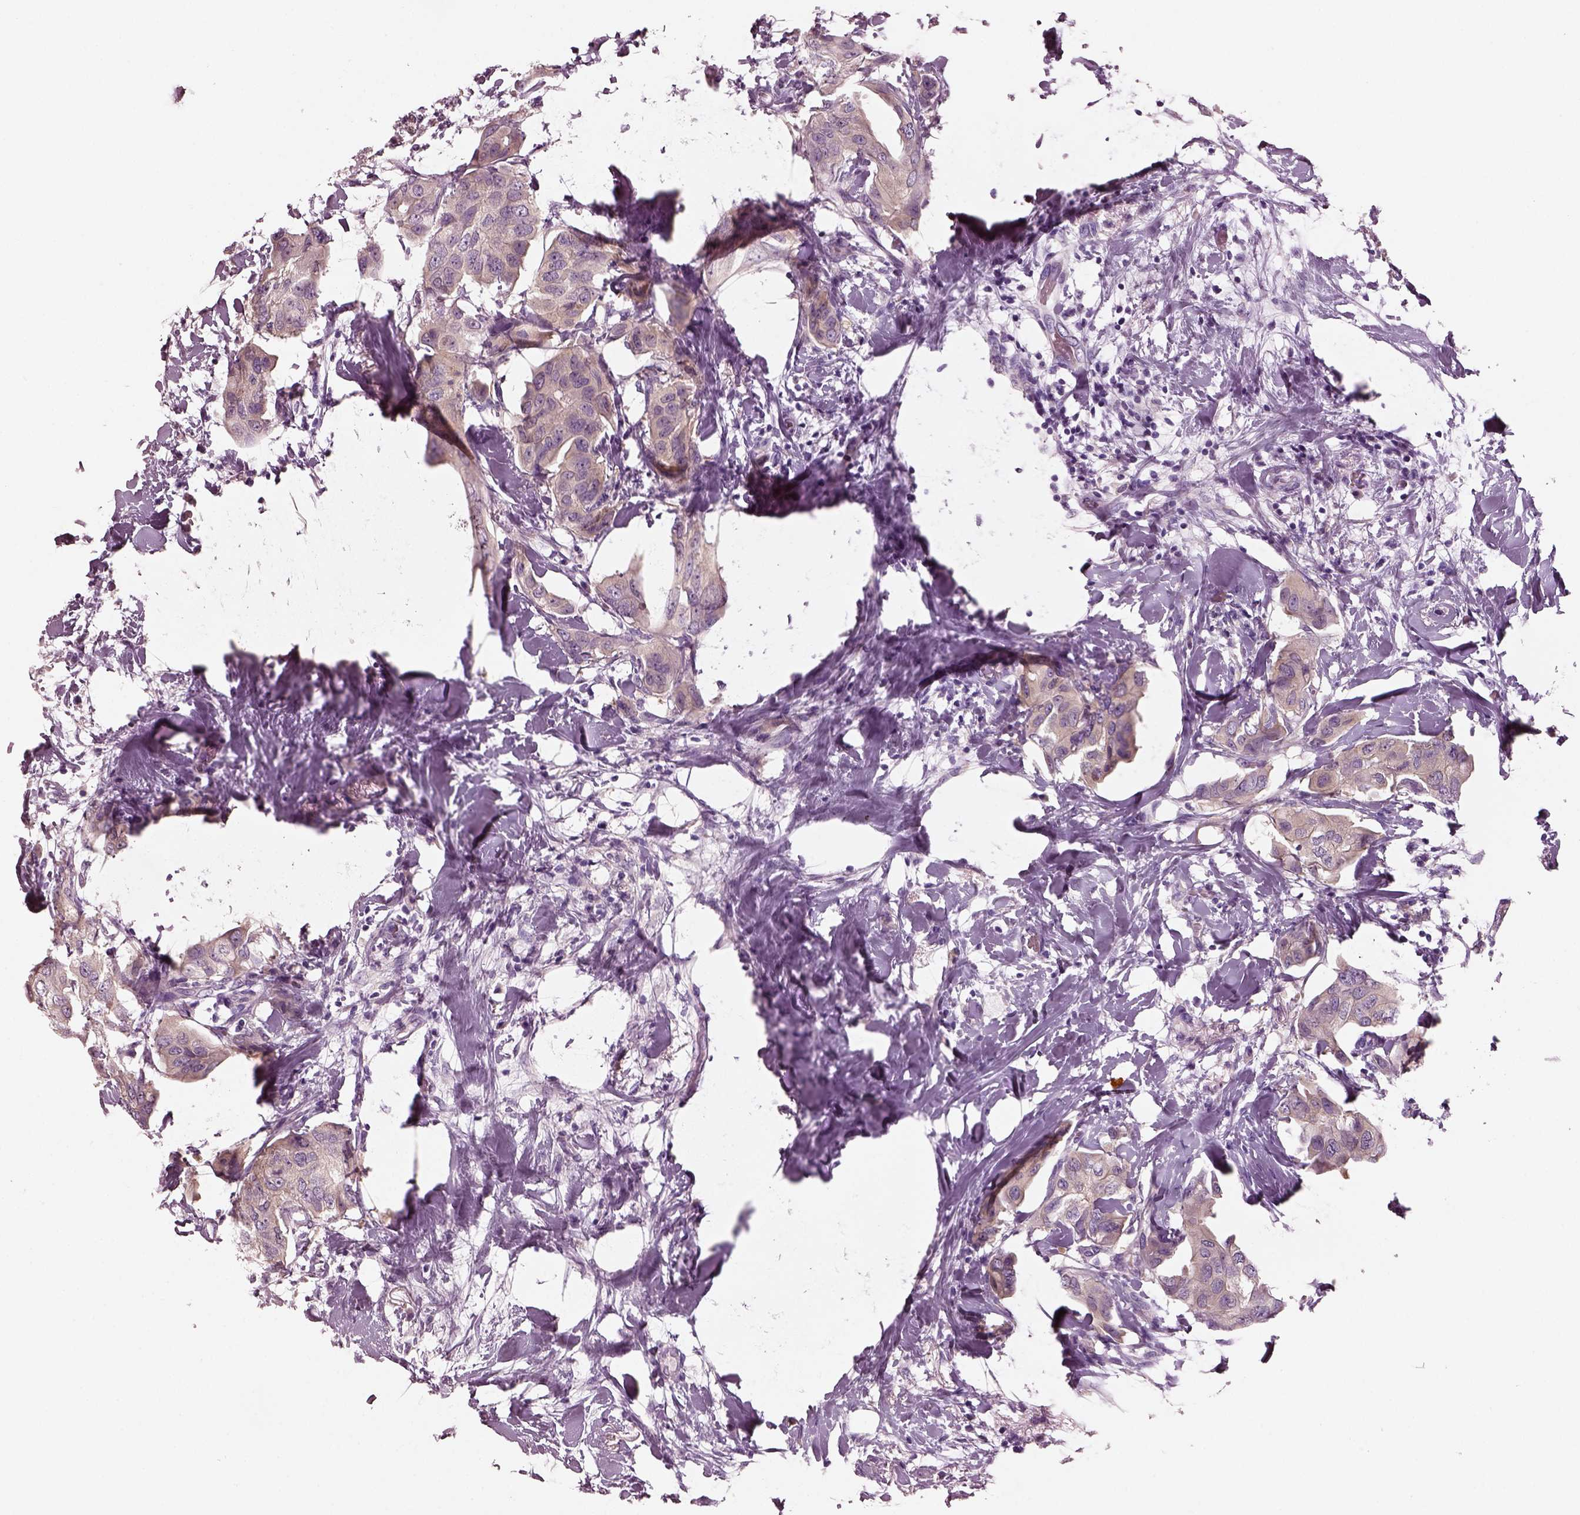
{"staining": {"intensity": "weak", "quantity": "25%-75%", "location": "cytoplasmic/membranous"}, "tissue": "breast cancer", "cell_type": "Tumor cells", "image_type": "cancer", "snomed": [{"axis": "morphology", "description": "Normal tissue, NOS"}, {"axis": "morphology", "description": "Duct carcinoma"}, {"axis": "topography", "description": "Breast"}], "caption": "Tumor cells reveal weak cytoplasmic/membranous expression in about 25%-75% of cells in breast cancer.", "gene": "ELSPBP1", "patient": {"sex": "female", "age": 40}}